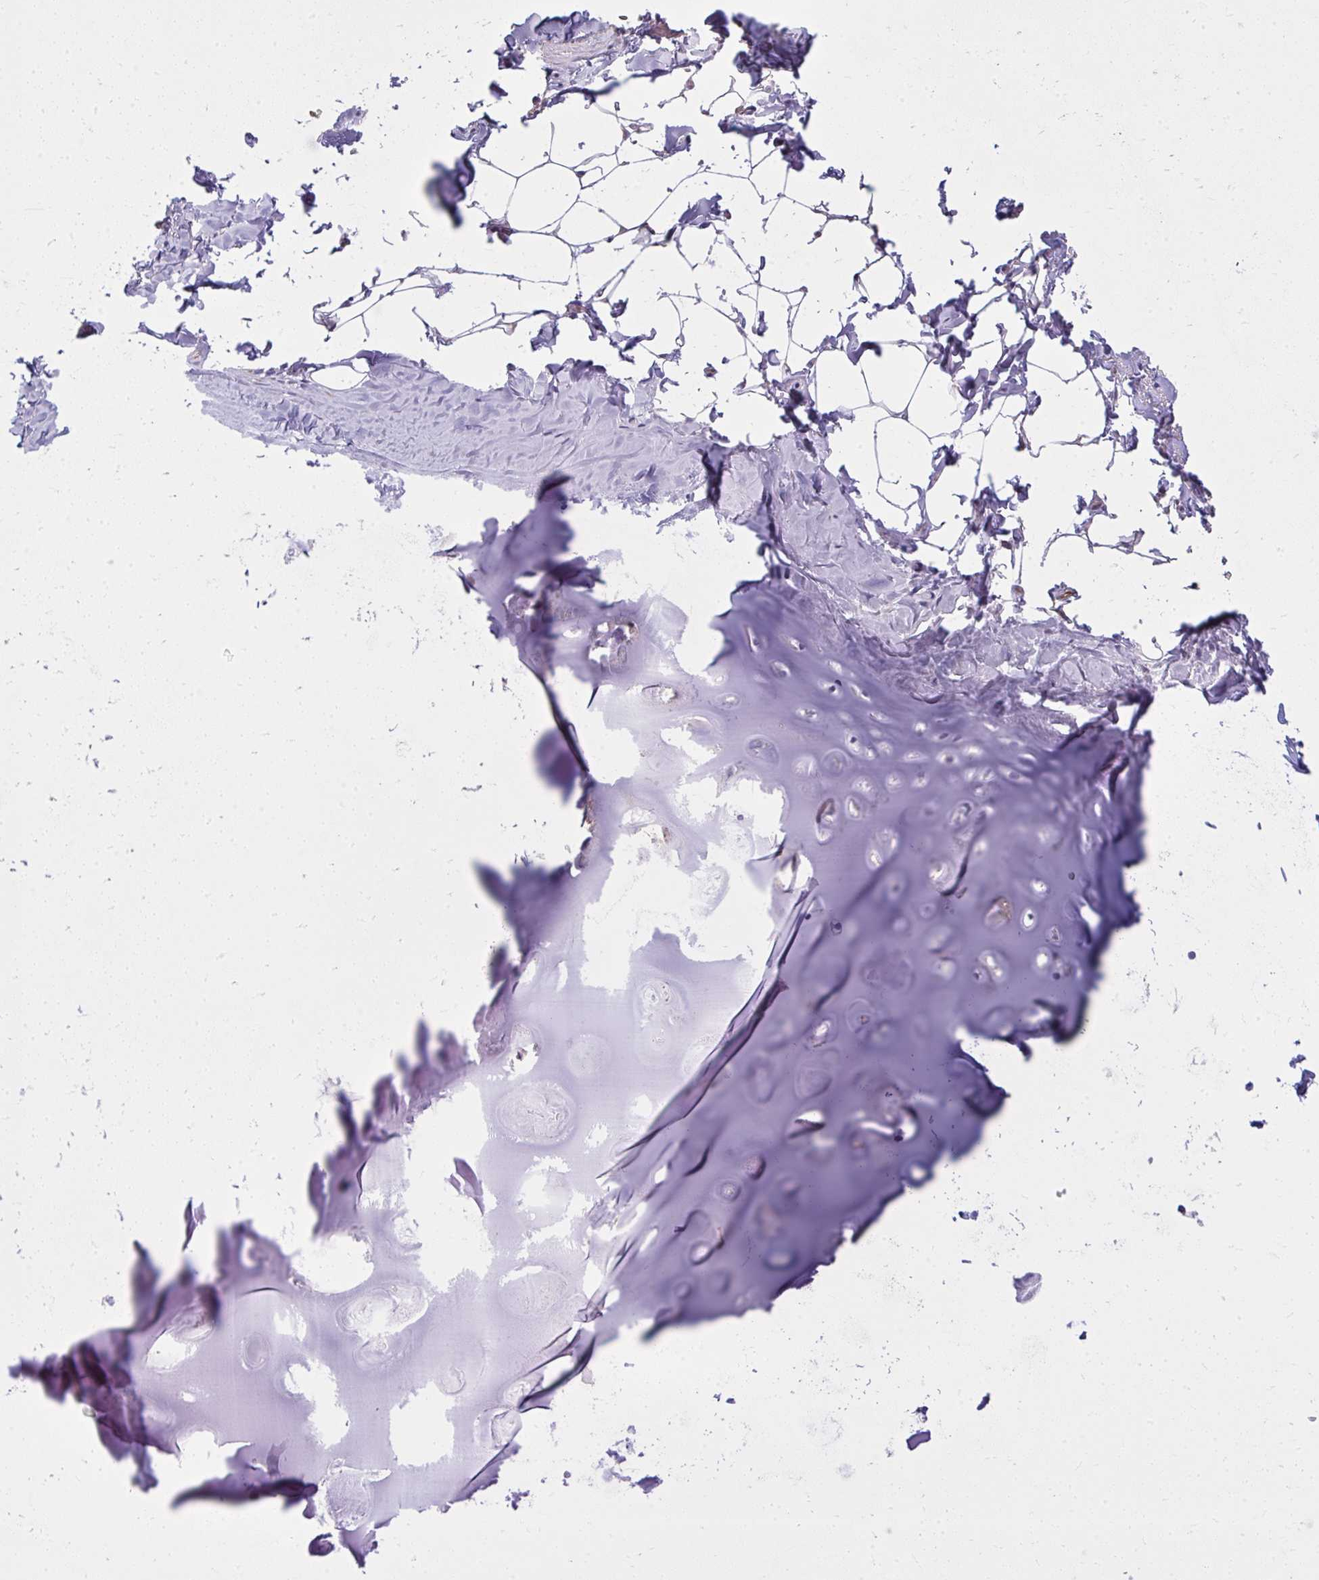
{"staining": {"intensity": "negative", "quantity": "none", "location": "none"}, "tissue": "adipose tissue", "cell_type": "Adipocytes", "image_type": "normal", "snomed": [{"axis": "morphology", "description": "Normal tissue, NOS"}, {"axis": "topography", "description": "Cartilage tissue"}, {"axis": "topography", "description": "Bronchus"}, {"axis": "topography", "description": "Peripheral nerve tissue"}], "caption": "This is a photomicrograph of IHC staining of benign adipose tissue, which shows no positivity in adipocytes.", "gene": "SLC14A1", "patient": {"sex": "male", "age": 67}}